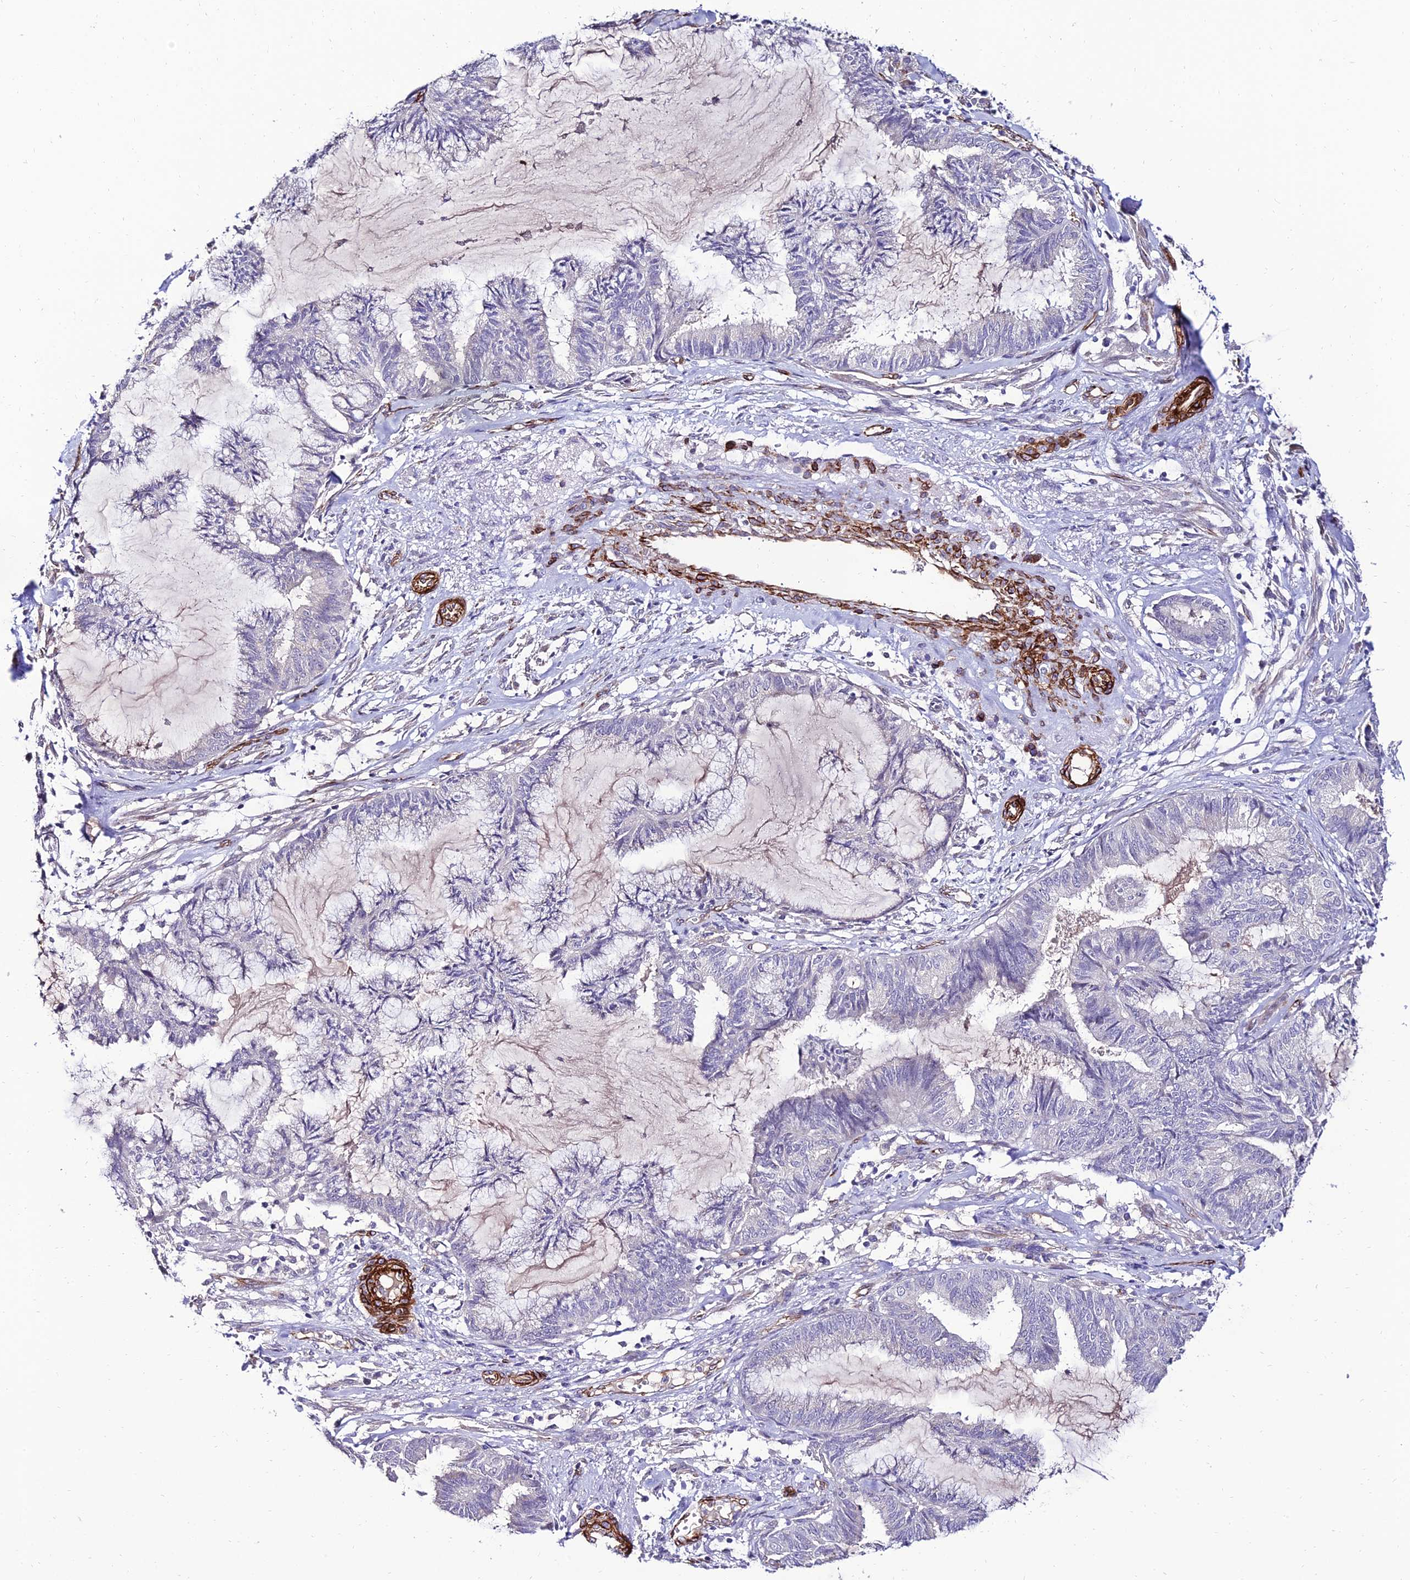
{"staining": {"intensity": "negative", "quantity": "none", "location": "none"}, "tissue": "endometrial cancer", "cell_type": "Tumor cells", "image_type": "cancer", "snomed": [{"axis": "morphology", "description": "Adenocarcinoma, NOS"}, {"axis": "topography", "description": "Endometrium"}], "caption": "Endometrial cancer (adenocarcinoma) was stained to show a protein in brown. There is no significant expression in tumor cells.", "gene": "ALDH3B2", "patient": {"sex": "female", "age": 86}}